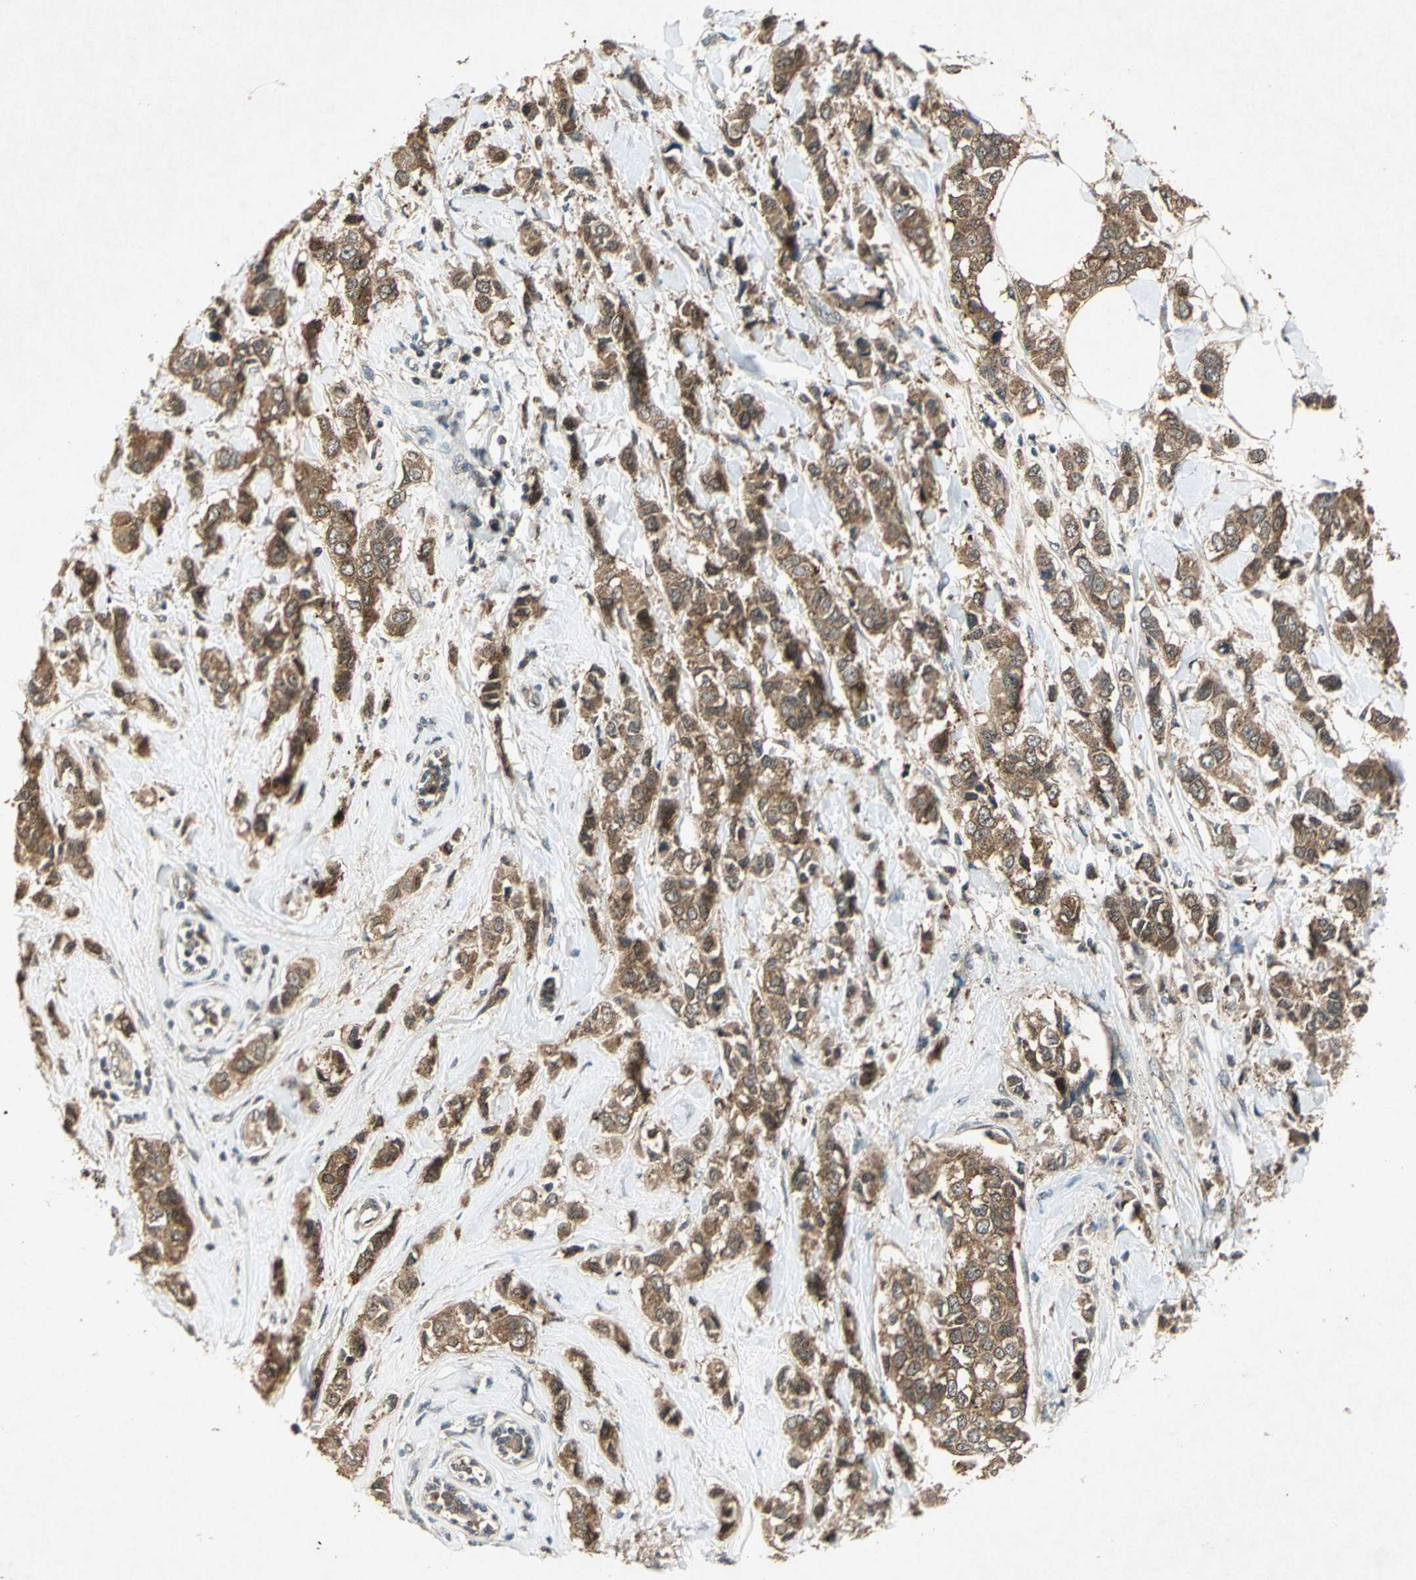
{"staining": {"intensity": "strong", "quantity": ">75%", "location": "cytoplasmic/membranous"}, "tissue": "breast cancer", "cell_type": "Tumor cells", "image_type": "cancer", "snomed": [{"axis": "morphology", "description": "Duct carcinoma"}, {"axis": "topography", "description": "Breast"}], "caption": "Immunohistochemical staining of breast cancer (infiltrating ductal carcinoma) shows high levels of strong cytoplasmic/membranous expression in approximately >75% of tumor cells.", "gene": "AHSA1", "patient": {"sex": "female", "age": 50}}